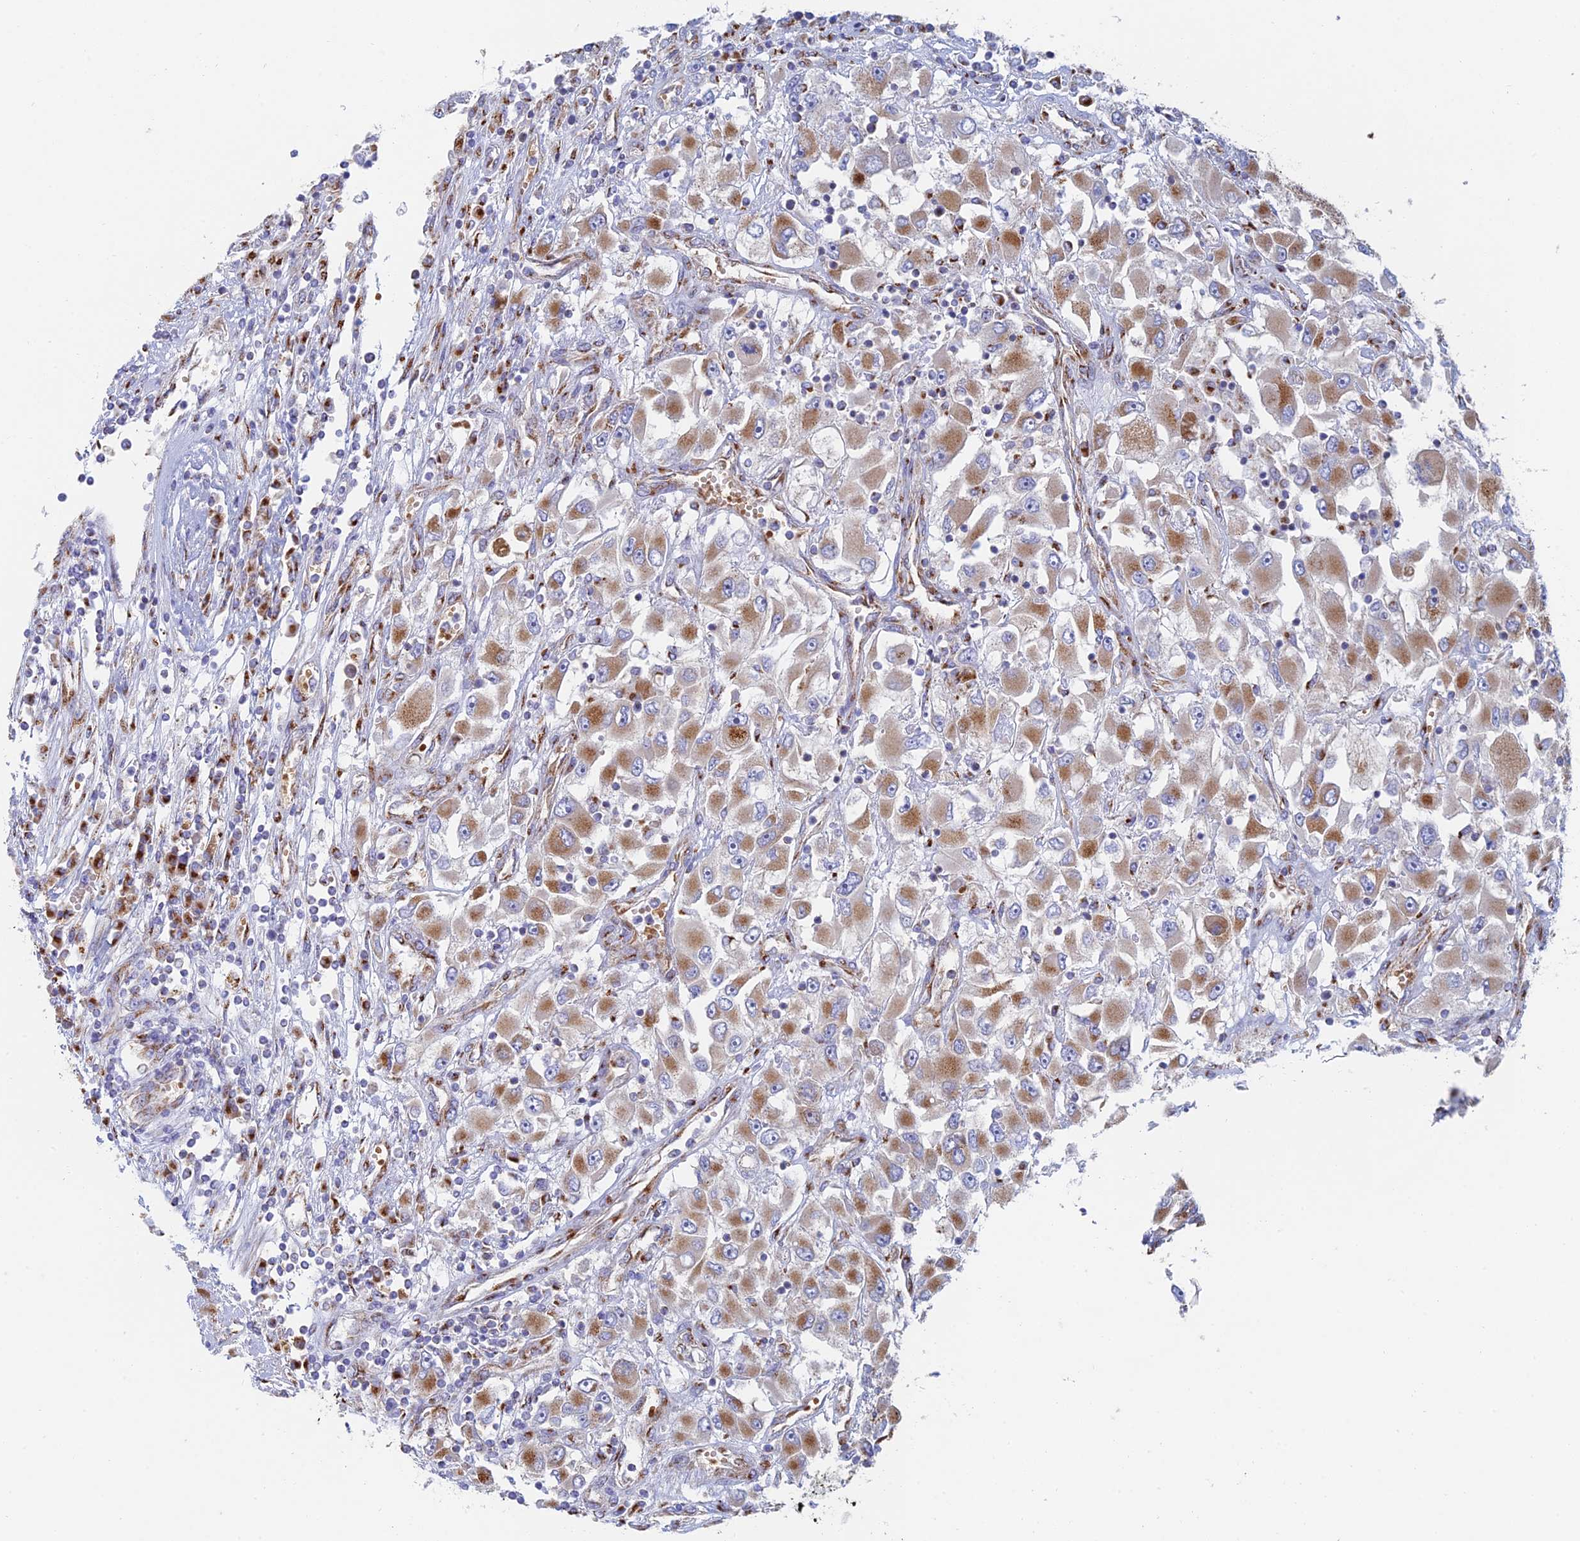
{"staining": {"intensity": "moderate", "quantity": ">75%", "location": "cytoplasmic/membranous"}, "tissue": "renal cancer", "cell_type": "Tumor cells", "image_type": "cancer", "snomed": [{"axis": "morphology", "description": "Adenocarcinoma, NOS"}, {"axis": "topography", "description": "Kidney"}], "caption": "A medium amount of moderate cytoplasmic/membranous staining is appreciated in approximately >75% of tumor cells in adenocarcinoma (renal) tissue.", "gene": "HS2ST1", "patient": {"sex": "female", "age": 52}}